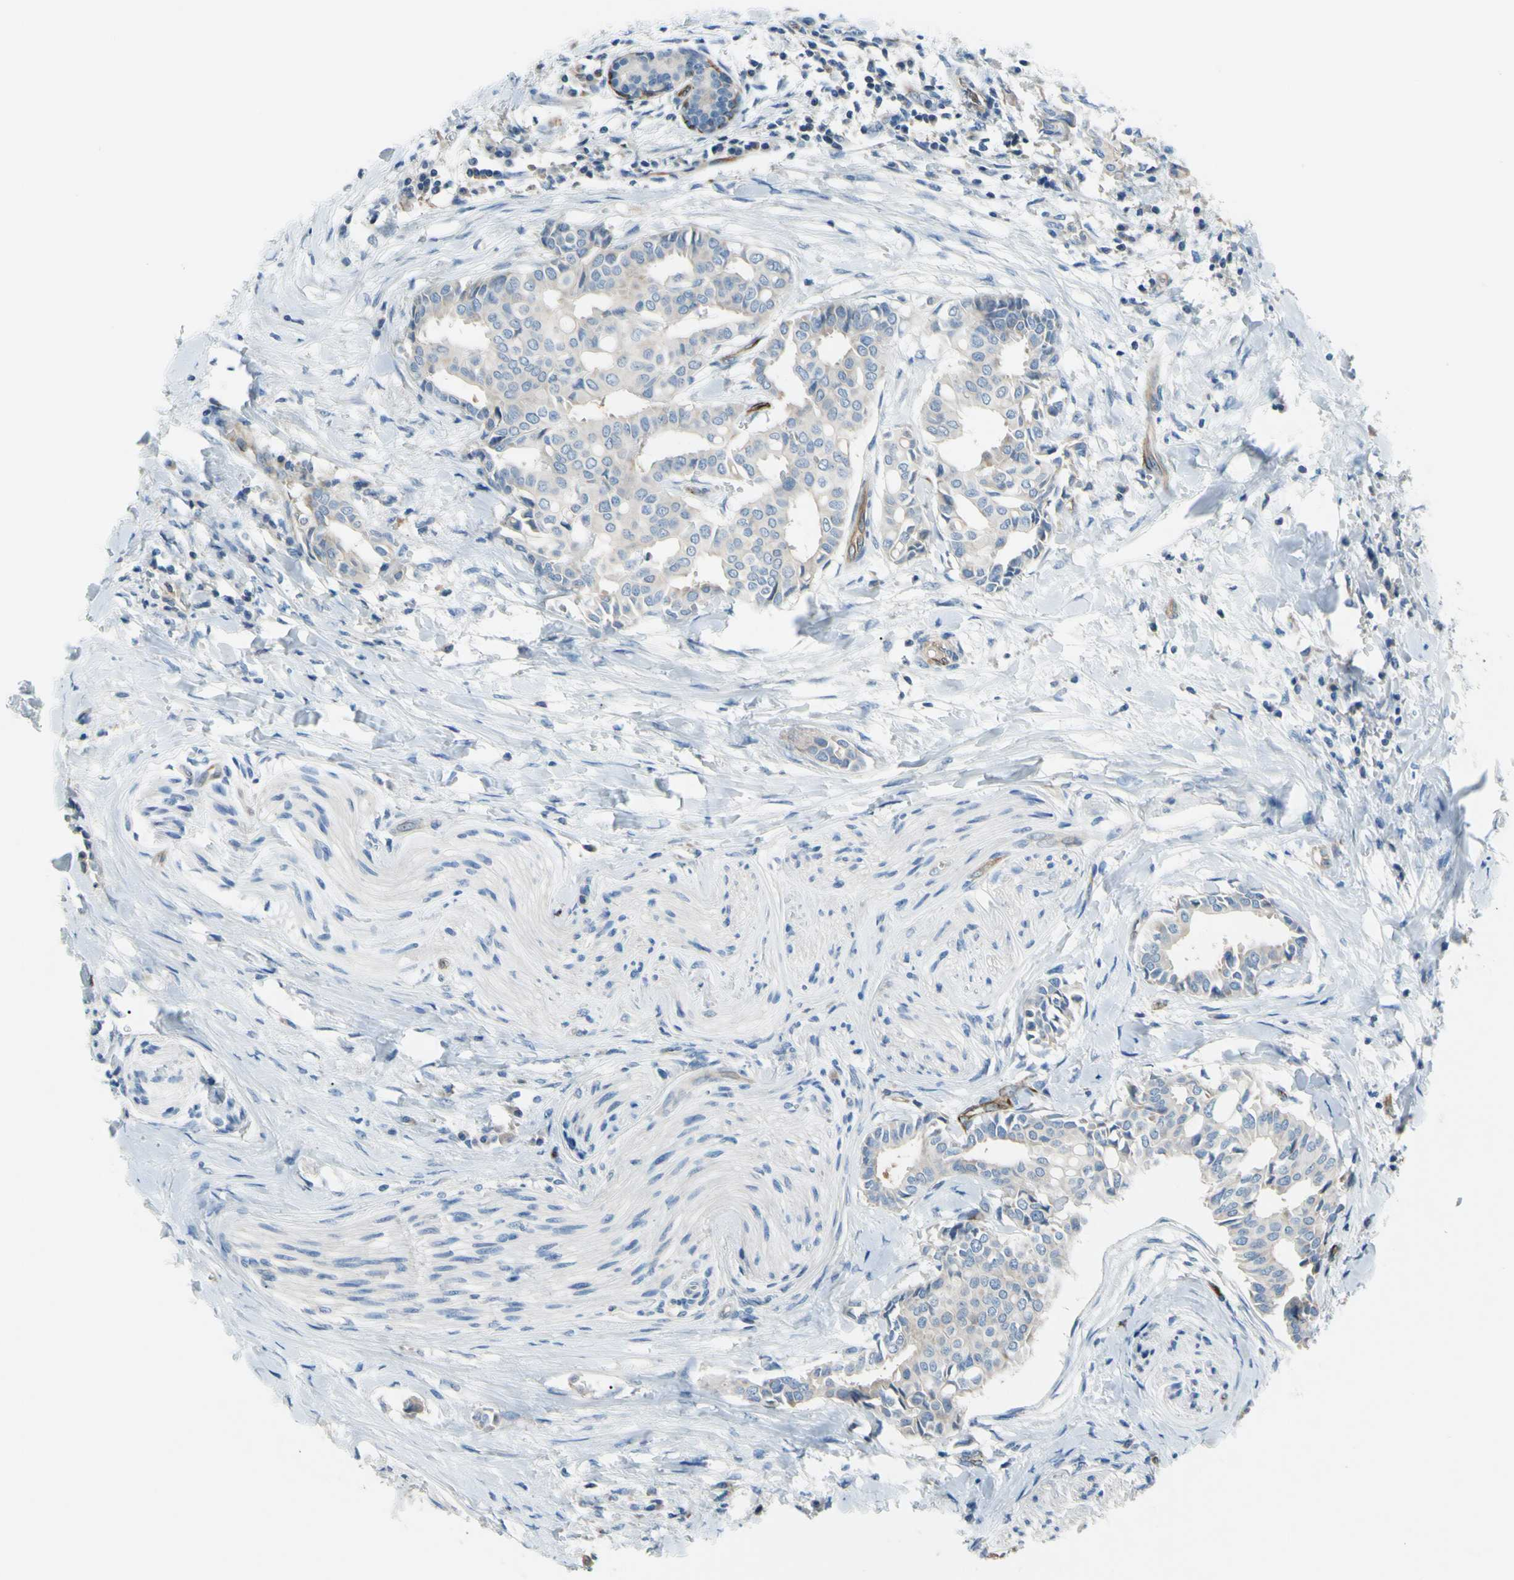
{"staining": {"intensity": "weak", "quantity": "<25%", "location": "cytoplasmic/membranous"}, "tissue": "head and neck cancer", "cell_type": "Tumor cells", "image_type": "cancer", "snomed": [{"axis": "morphology", "description": "Adenocarcinoma, NOS"}, {"axis": "topography", "description": "Salivary gland"}, {"axis": "topography", "description": "Head-Neck"}], "caption": "Micrograph shows no protein expression in tumor cells of adenocarcinoma (head and neck) tissue.", "gene": "PRRG2", "patient": {"sex": "female", "age": 59}}